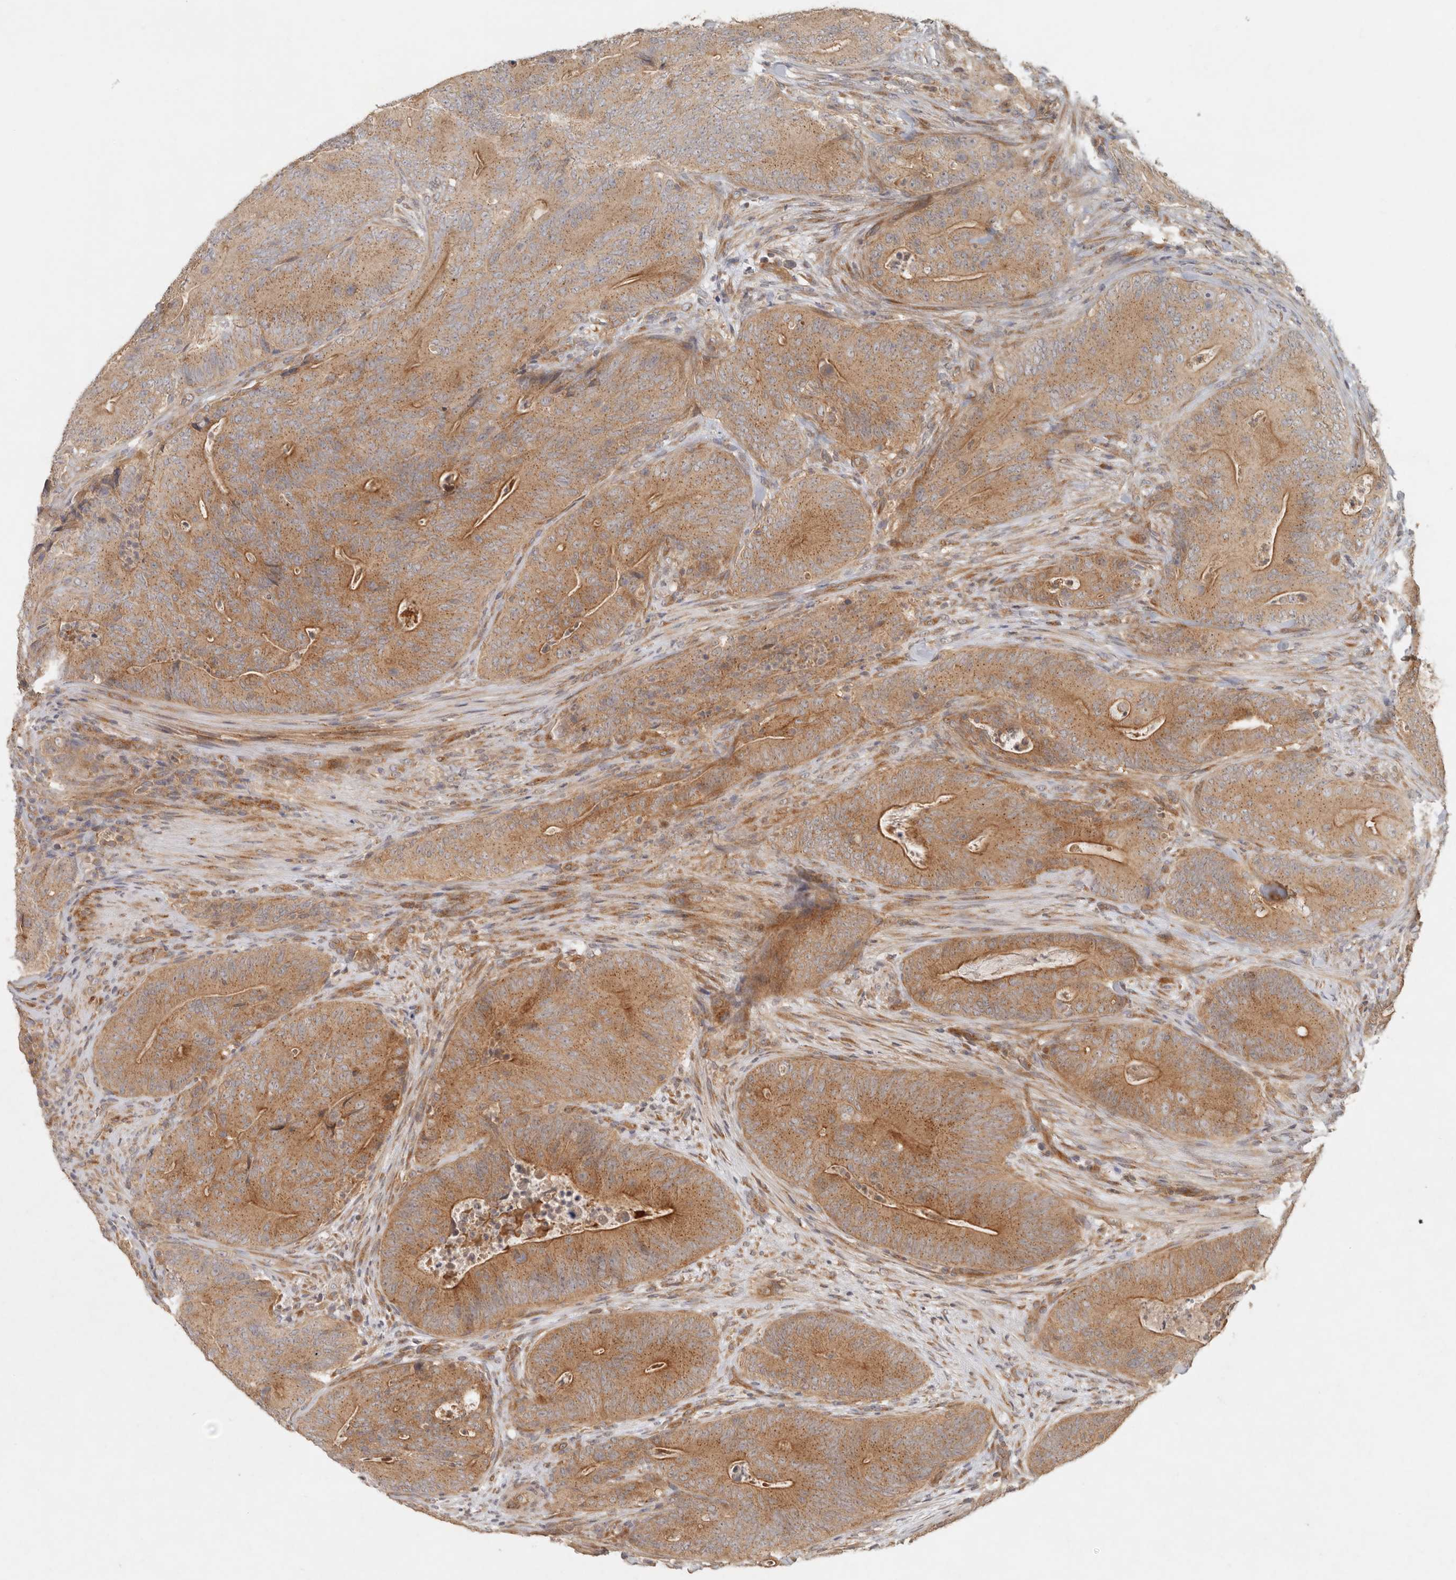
{"staining": {"intensity": "moderate", "quantity": ">75%", "location": "cytoplasmic/membranous"}, "tissue": "colorectal cancer", "cell_type": "Tumor cells", "image_type": "cancer", "snomed": [{"axis": "morphology", "description": "Normal tissue, NOS"}, {"axis": "topography", "description": "Colon"}], "caption": "Immunohistochemistry (DAB) staining of colorectal cancer demonstrates moderate cytoplasmic/membranous protein staining in about >75% of tumor cells. The staining was performed using DAB (3,3'-diaminobenzidine) to visualize the protein expression in brown, while the nuclei were stained in blue with hematoxylin (Magnification: 20x).", "gene": "HECTD3", "patient": {"sex": "female", "age": 82}}